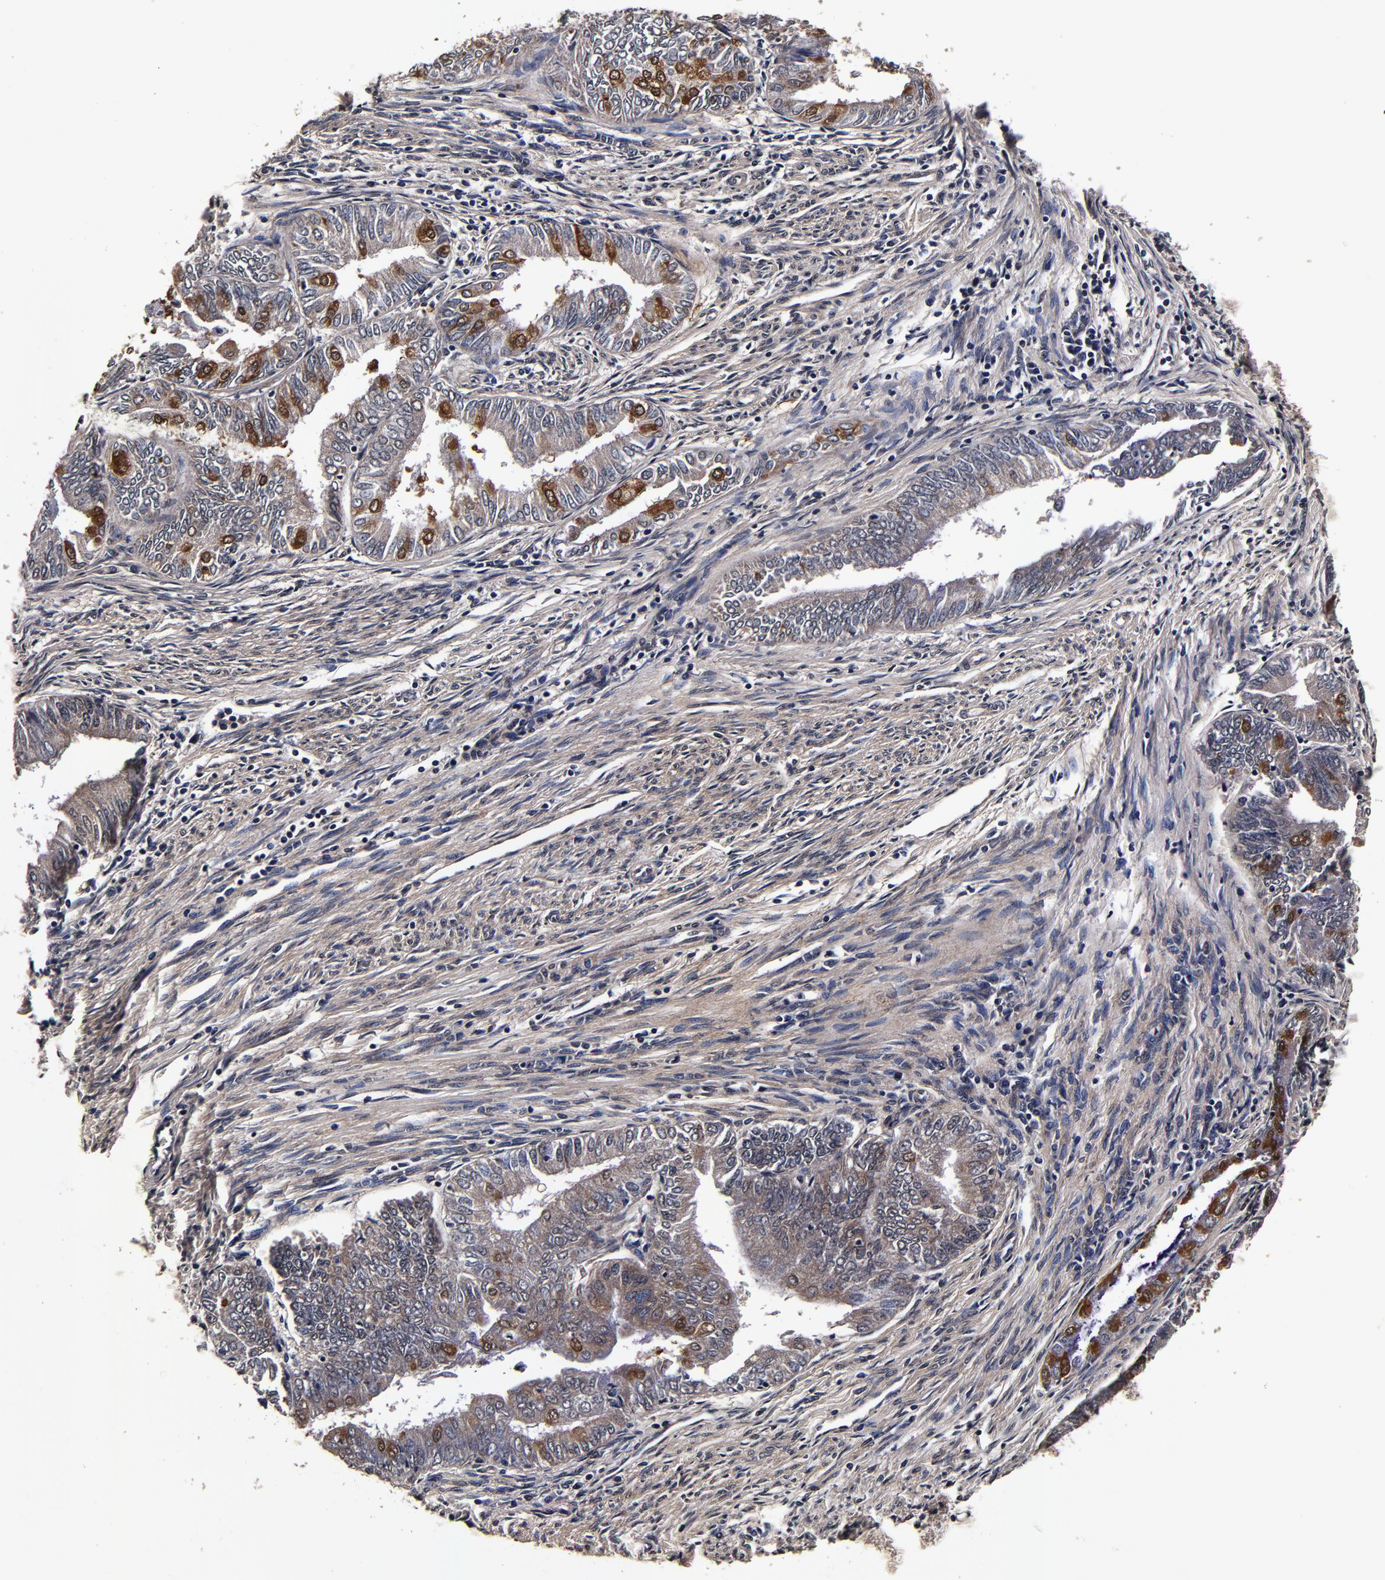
{"staining": {"intensity": "moderate", "quantity": "<25%", "location": "cytoplasmic/membranous"}, "tissue": "endometrial cancer", "cell_type": "Tumor cells", "image_type": "cancer", "snomed": [{"axis": "morphology", "description": "Adenocarcinoma, NOS"}, {"axis": "topography", "description": "Endometrium"}], "caption": "Approximately <25% of tumor cells in human endometrial cancer demonstrate moderate cytoplasmic/membranous protein staining as visualized by brown immunohistochemical staining.", "gene": "MMP15", "patient": {"sex": "female", "age": 66}}